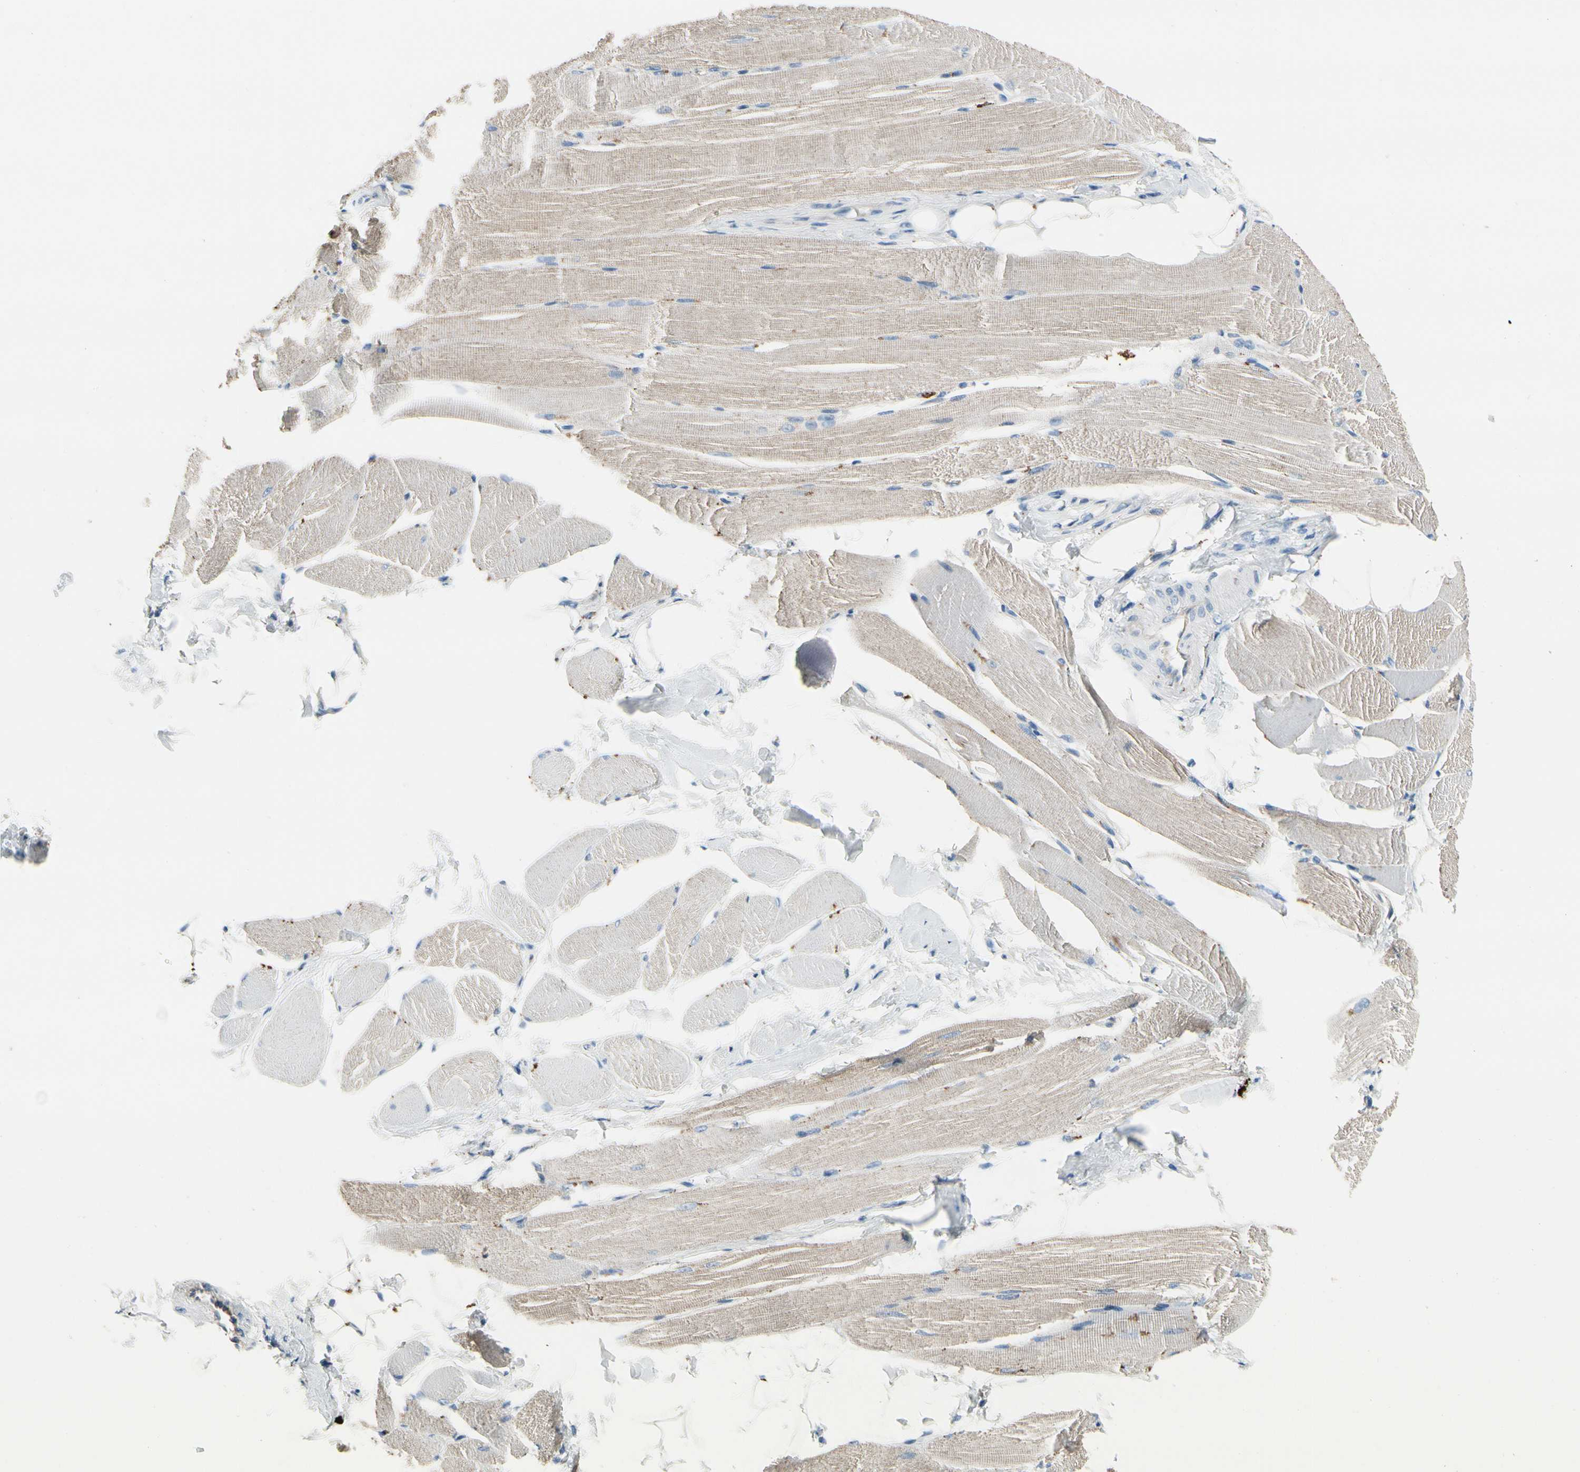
{"staining": {"intensity": "weak", "quantity": "25%-75%", "location": "cytoplasmic/membranous"}, "tissue": "skeletal muscle", "cell_type": "Myocytes", "image_type": "normal", "snomed": [{"axis": "morphology", "description": "Normal tissue, NOS"}, {"axis": "topography", "description": "Skeletal muscle"}, {"axis": "topography", "description": "Peripheral nerve tissue"}], "caption": "IHC staining of normal skeletal muscle, which exhibits low levels of weak cytoplasmic/membranous expression in approximately 25%-75% of myocytes indicating weak cytoplasmic/membranous protein staining. The staining was performed using DAB (3,3'-diaminobenzidine) (brown) for protein detection and nuclei were counterstained in hematoxylin (blue).", "gene": "CPA3", "patient": {"sex": "female", "age": 84}}